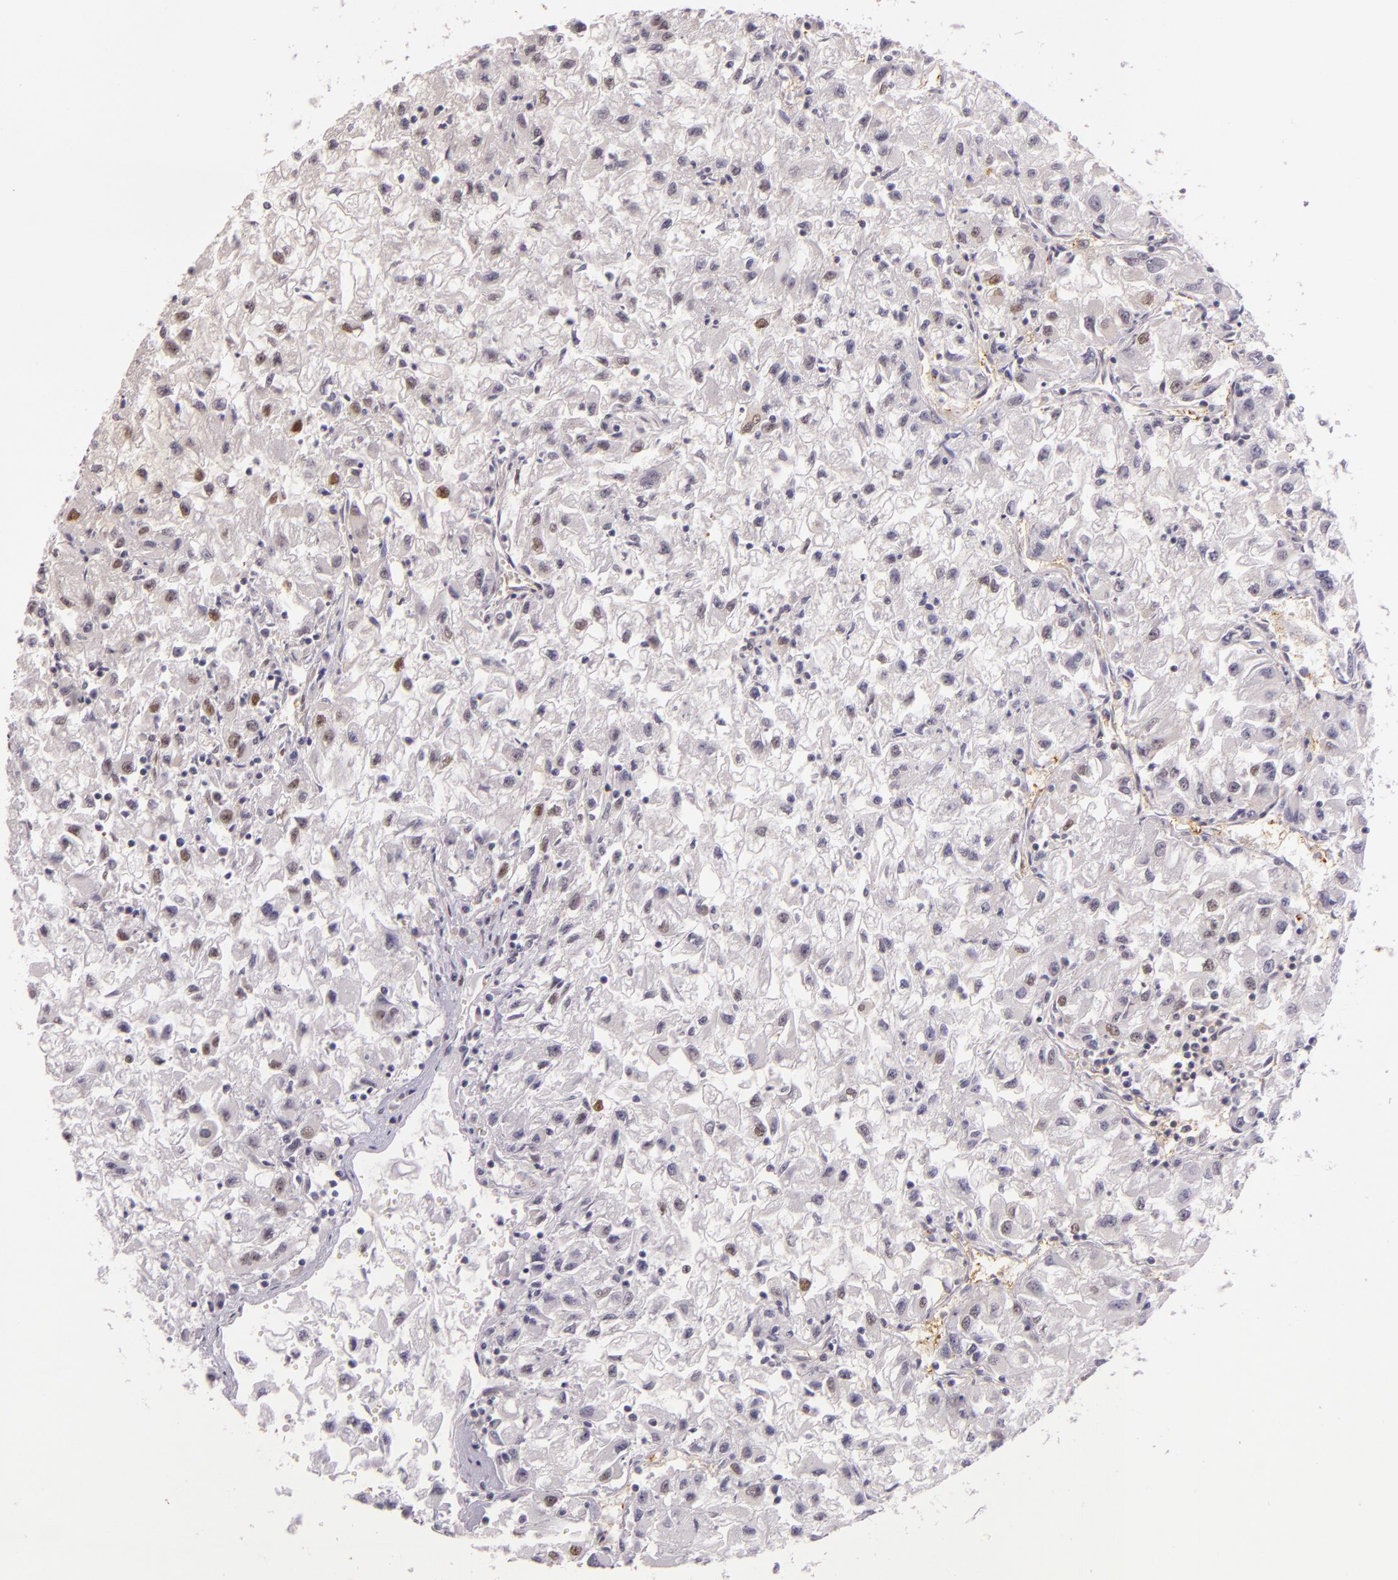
{"staining": {"intensity": "weak", "quantity": "25%-75%", "location": "nuclear"}, "tissue": "renal cancer", "cell_type": "Tumor cells", "image_type": "cancer", "snomed": [{"axis": "morphology", "description": "Adenocarcinoma, NOS"}, {"axis": "topography", "description": "Kidney"}], "caption": "Adenocarcinoma (renal) was stained to show a protein in brown. There is low levels of weak nuclear staining in approximately 25%-75% of tumor cells.", "gene": "HSPA8", "patient": {"sex": "male", "age": 59}}